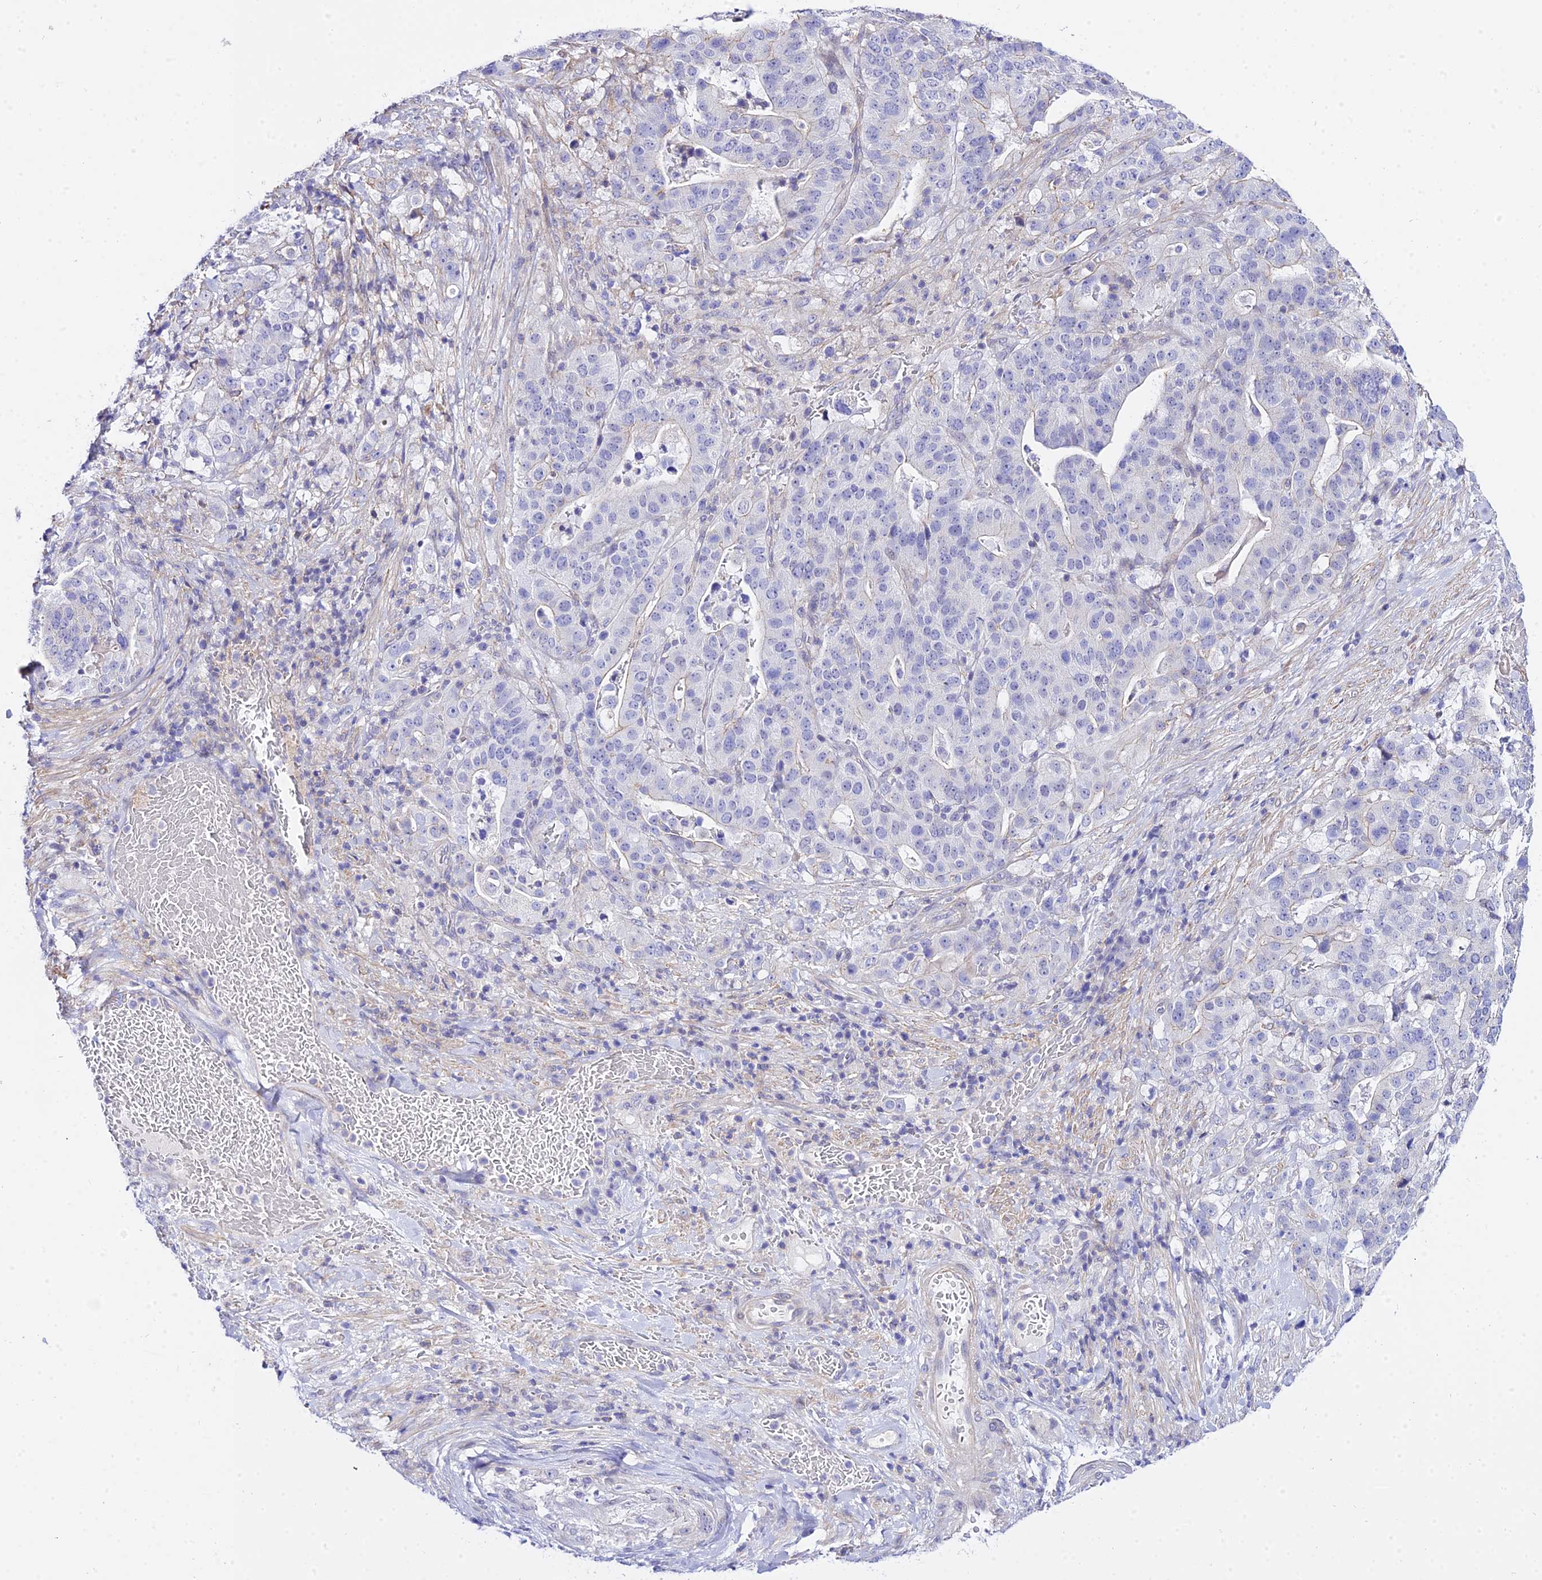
{"staining": {"intensity": "negative", "quantity": "none", "location": "none"}, "tissue": "stomach cancer", "cell_type": "Tumor cells", "image_type": "cancer", "snomed": [{"axis": "morphology", "description": "Adenocarcinoma, NOS"}, {"axis": "topography", "description": "Stomach"}], "caption": "This is an immunohistochemistry (IHC) photomicrograph of stomach cancer. There is no positivity in tumor cells.", "gene": "ZNF628", "patient": {"sex": "male", "age": 48}}